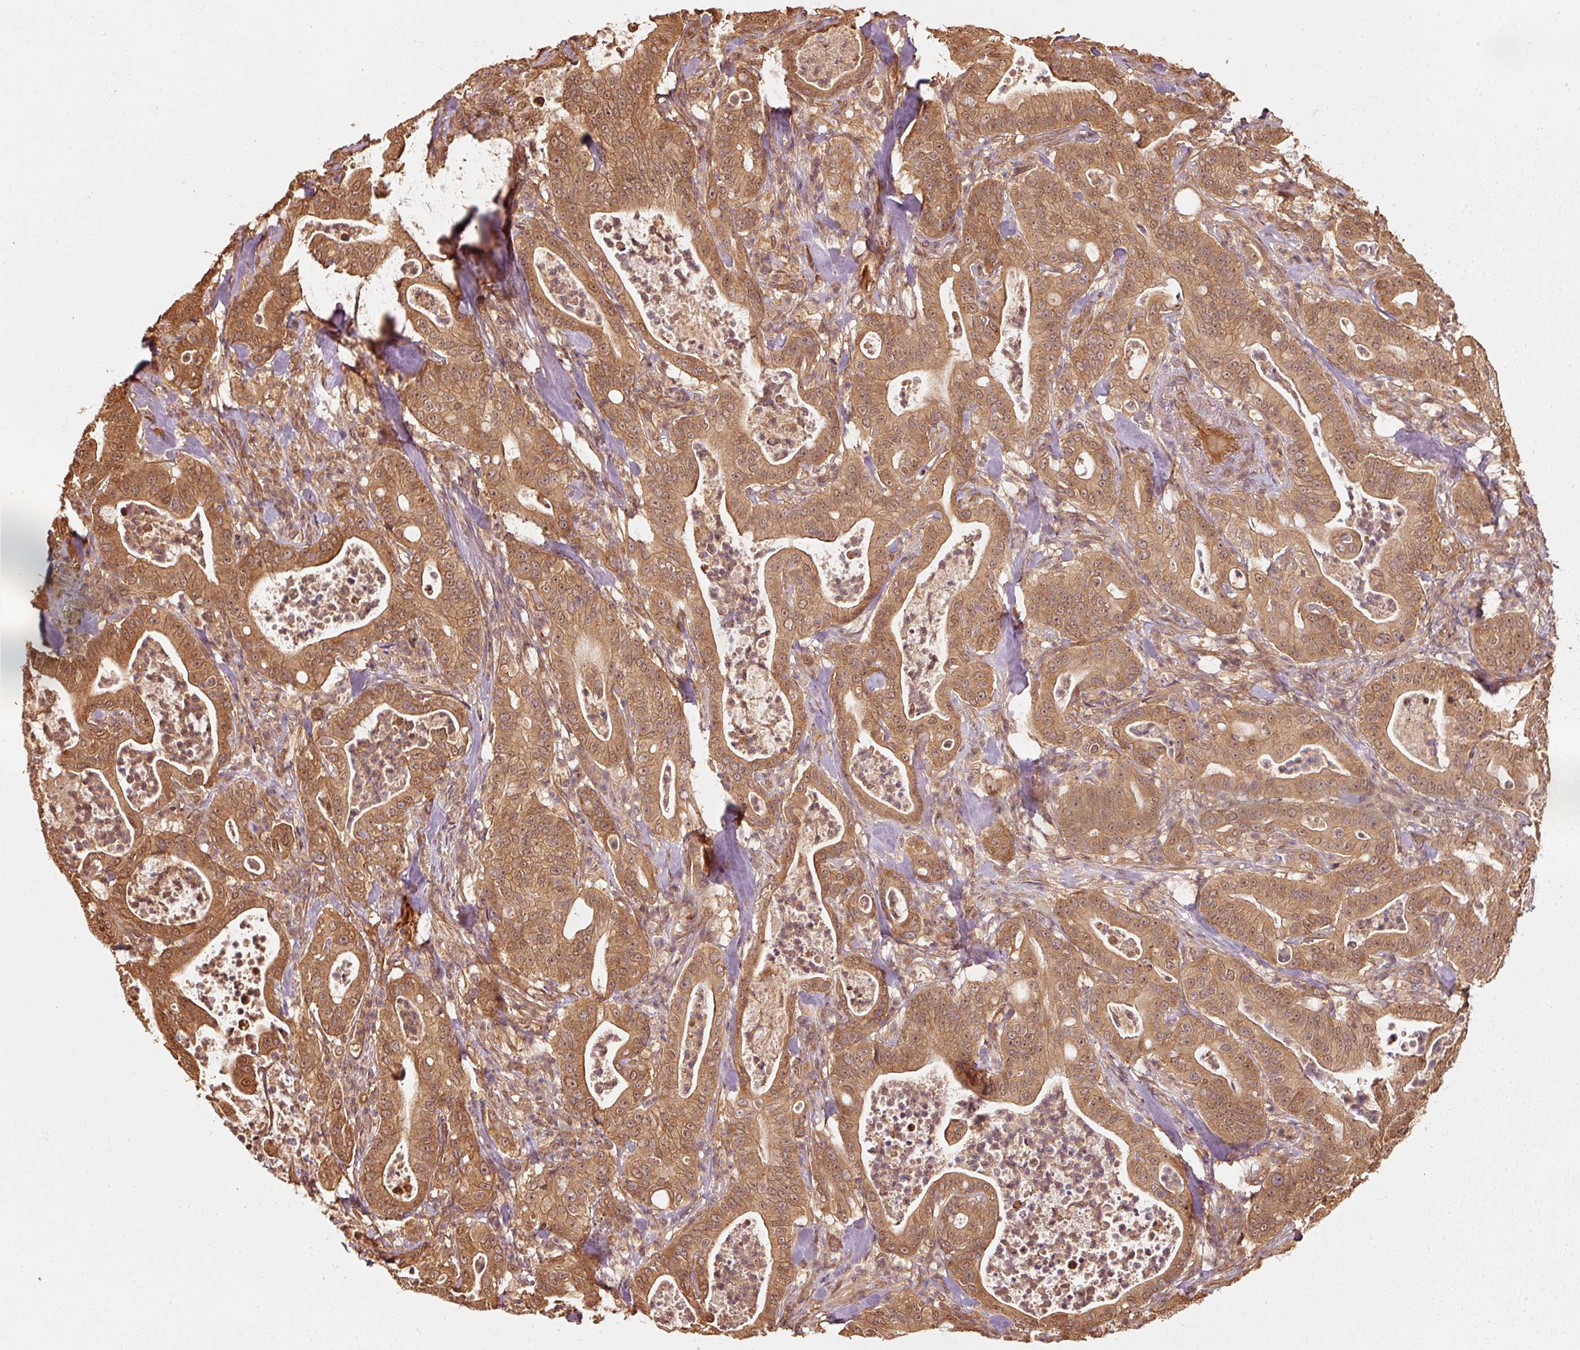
{"staining": {"intensity": "moderate", "quantity": ">75%", "location": "cytoplasmic/membranous,nuclear"}, "tissue": "pancreatic cancer", "cell_type": "Tumor cells", "image_type": "cancer", "snomed": [{"axis": "morphology", "description": "Adenocarcinoma, NOS"}, {"axis": "topography", "description": "Pancreas"}], "caption": "Immunohistochemistry (IHC) photomicrograph of neoplastic tissue: human adenocarcinoma (pancreatic) stained using immunohistochemistry (IHC) exhibits medium levels of moderate protein expression localized specifically in the cytoplasmic/membranous and nuclear of tumor cells, appearing as a cytoplasmic/membranous and nuclear brown color.", "gene": "STAU1", "patient": {"sex": "male", "age": 71}}